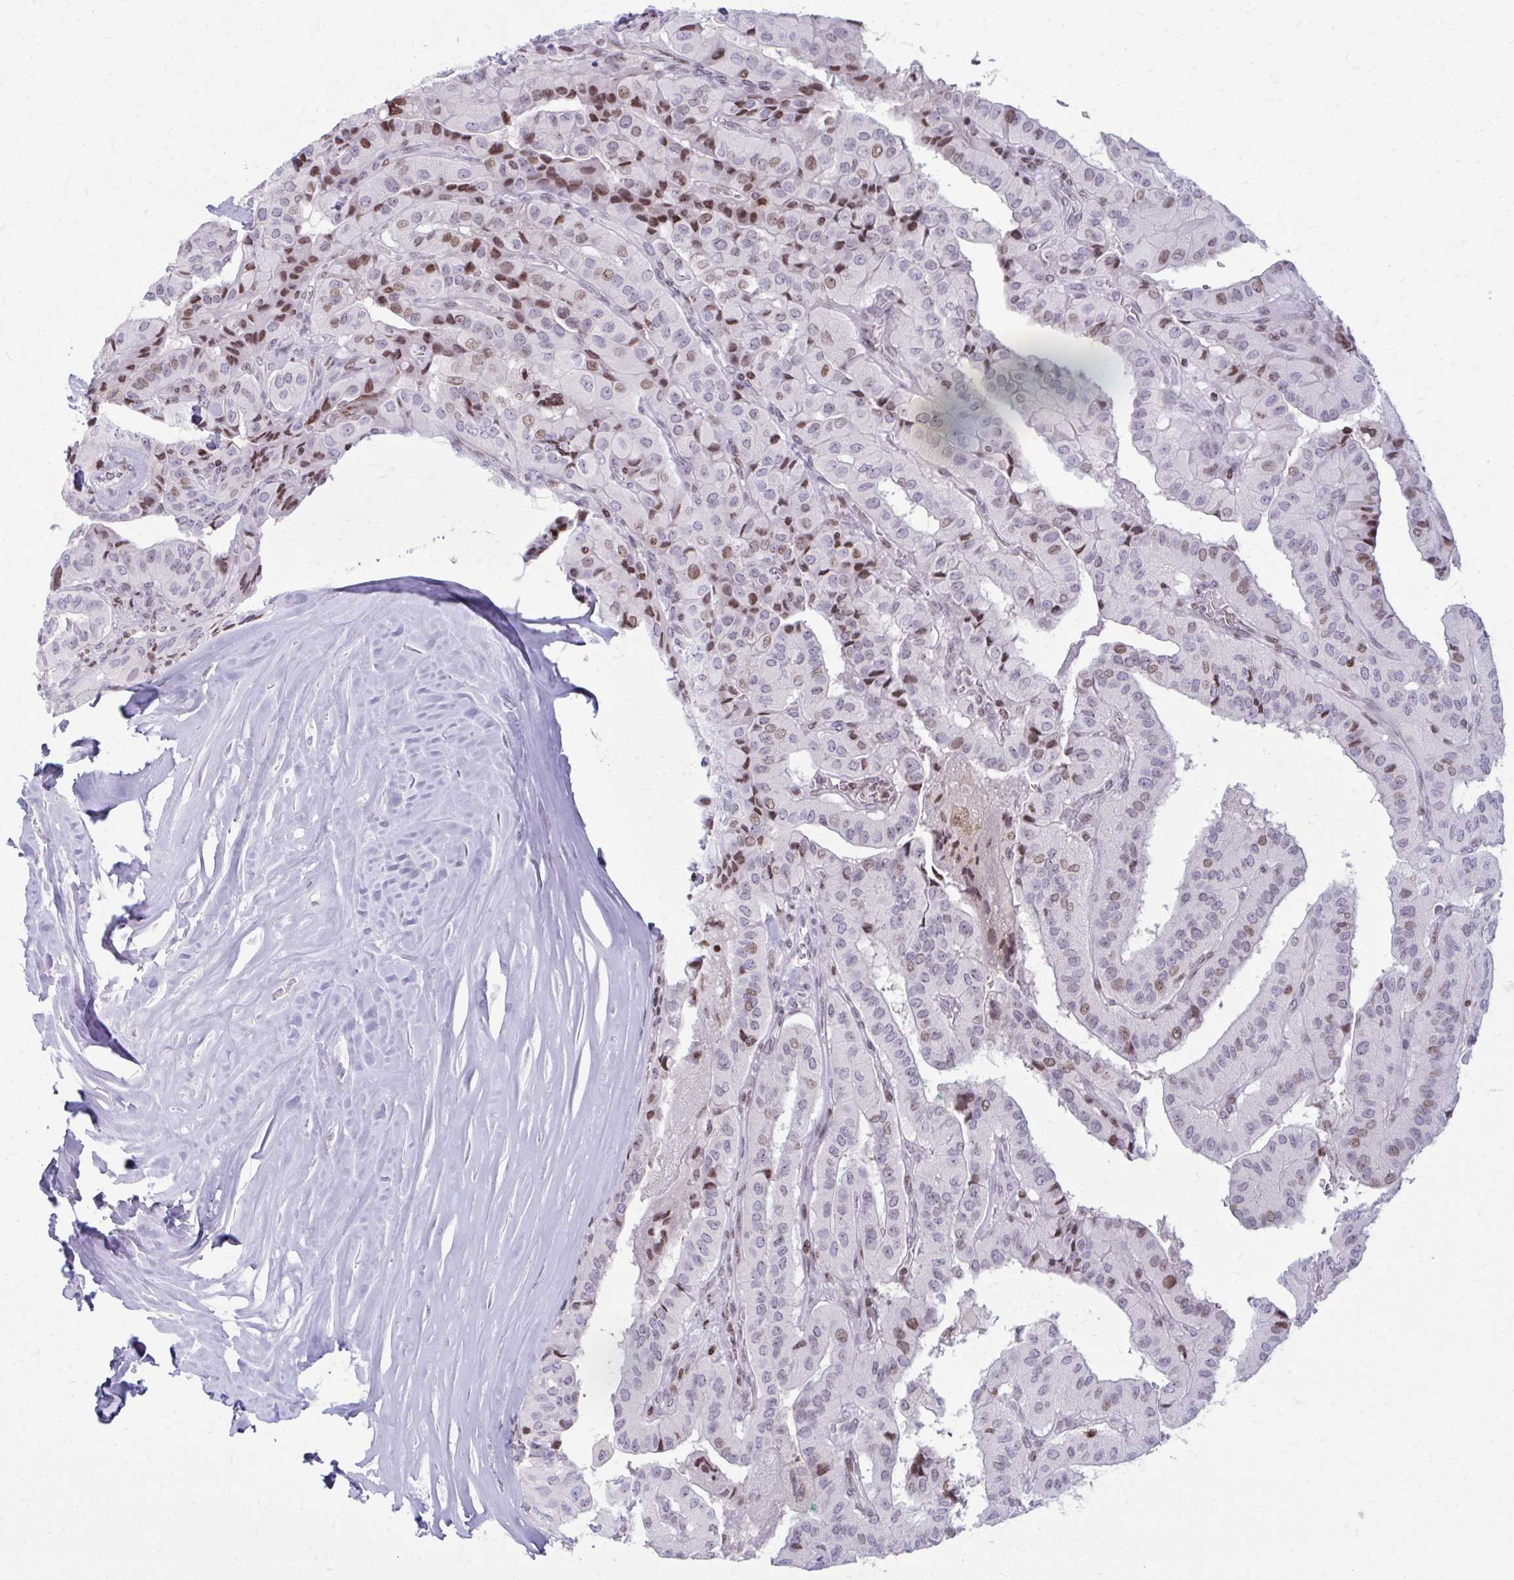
{"staining": {"intensity": "moderate", "quantity": "25%-75%", "location": "nuclear"}, "tissue": "thyroid cancer", "cell_type": "Tumor cells", "image_type": "cancer", "snomed": [{"axis": "morphology", "description": "Normal tissue, NOS"}, {"axis": "morphology", "description": "Papillary adenocarcinoma, NOS"}, {"axis": "topography", "description": "Thyroid gland"}], "caption": "Thyroid papillary adenocarcinoma stained with a protein marker reveals moderate staining in tumor cells.", "gene": "AP5M1", "patient": {"sex": "female", "age": 59}}